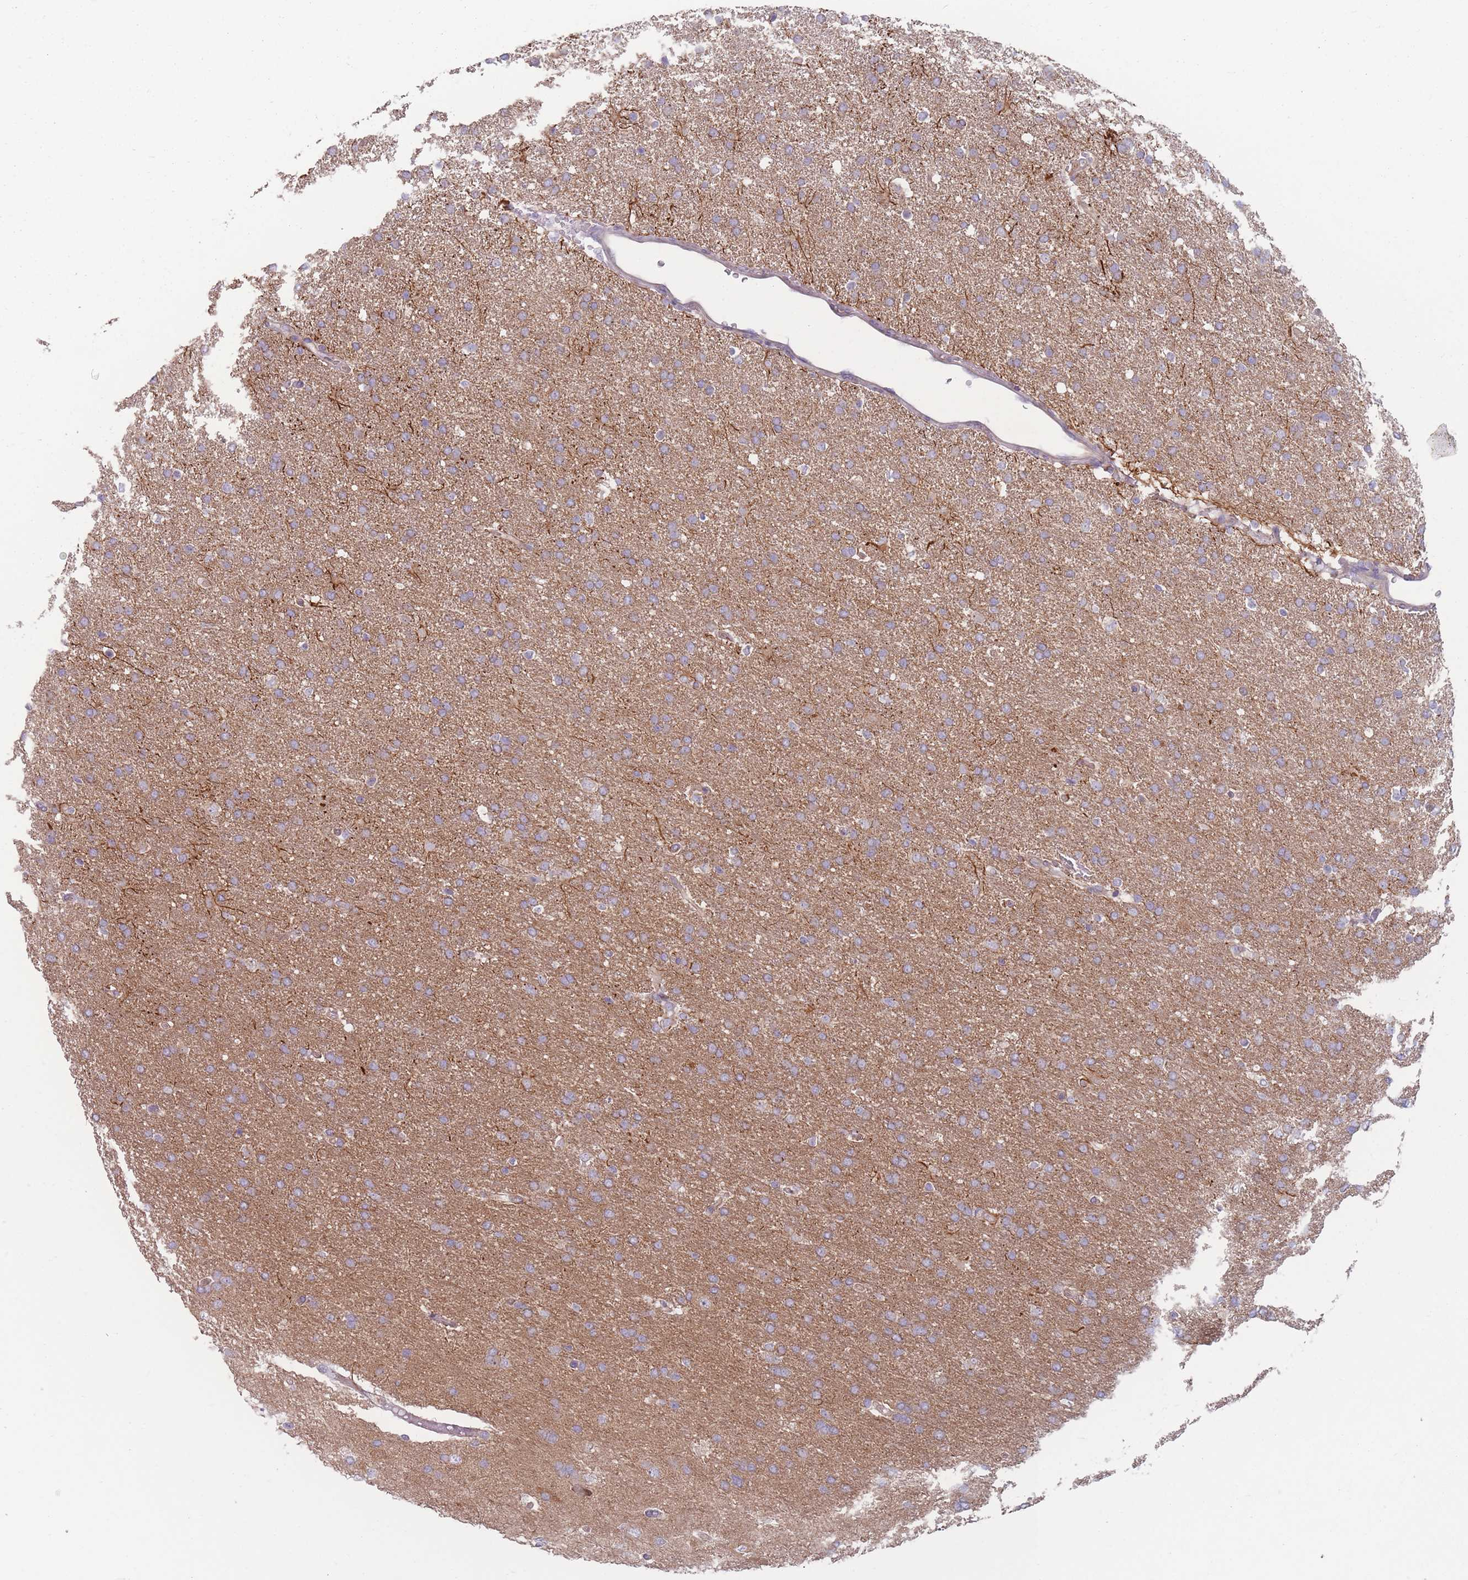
{"staining": {"intensity": "weak", "quantity": "<25%", "location": "cytoplasmic/membranous"}, "tissue": "glioma", "cell_type": "Tumor cells", "image_type": "cancer", "snomed": [{"axis": "morphology", "description": "Glioma, malignant, High grade"}, {"axis": "topography", "description": "Brain"}], "caption": "The micrograph exhibits no staining of tumor cells in malignant high-grade glioma.", "gene": "HSBP1L1", "patient": {"sex": "male", "age": 72}}